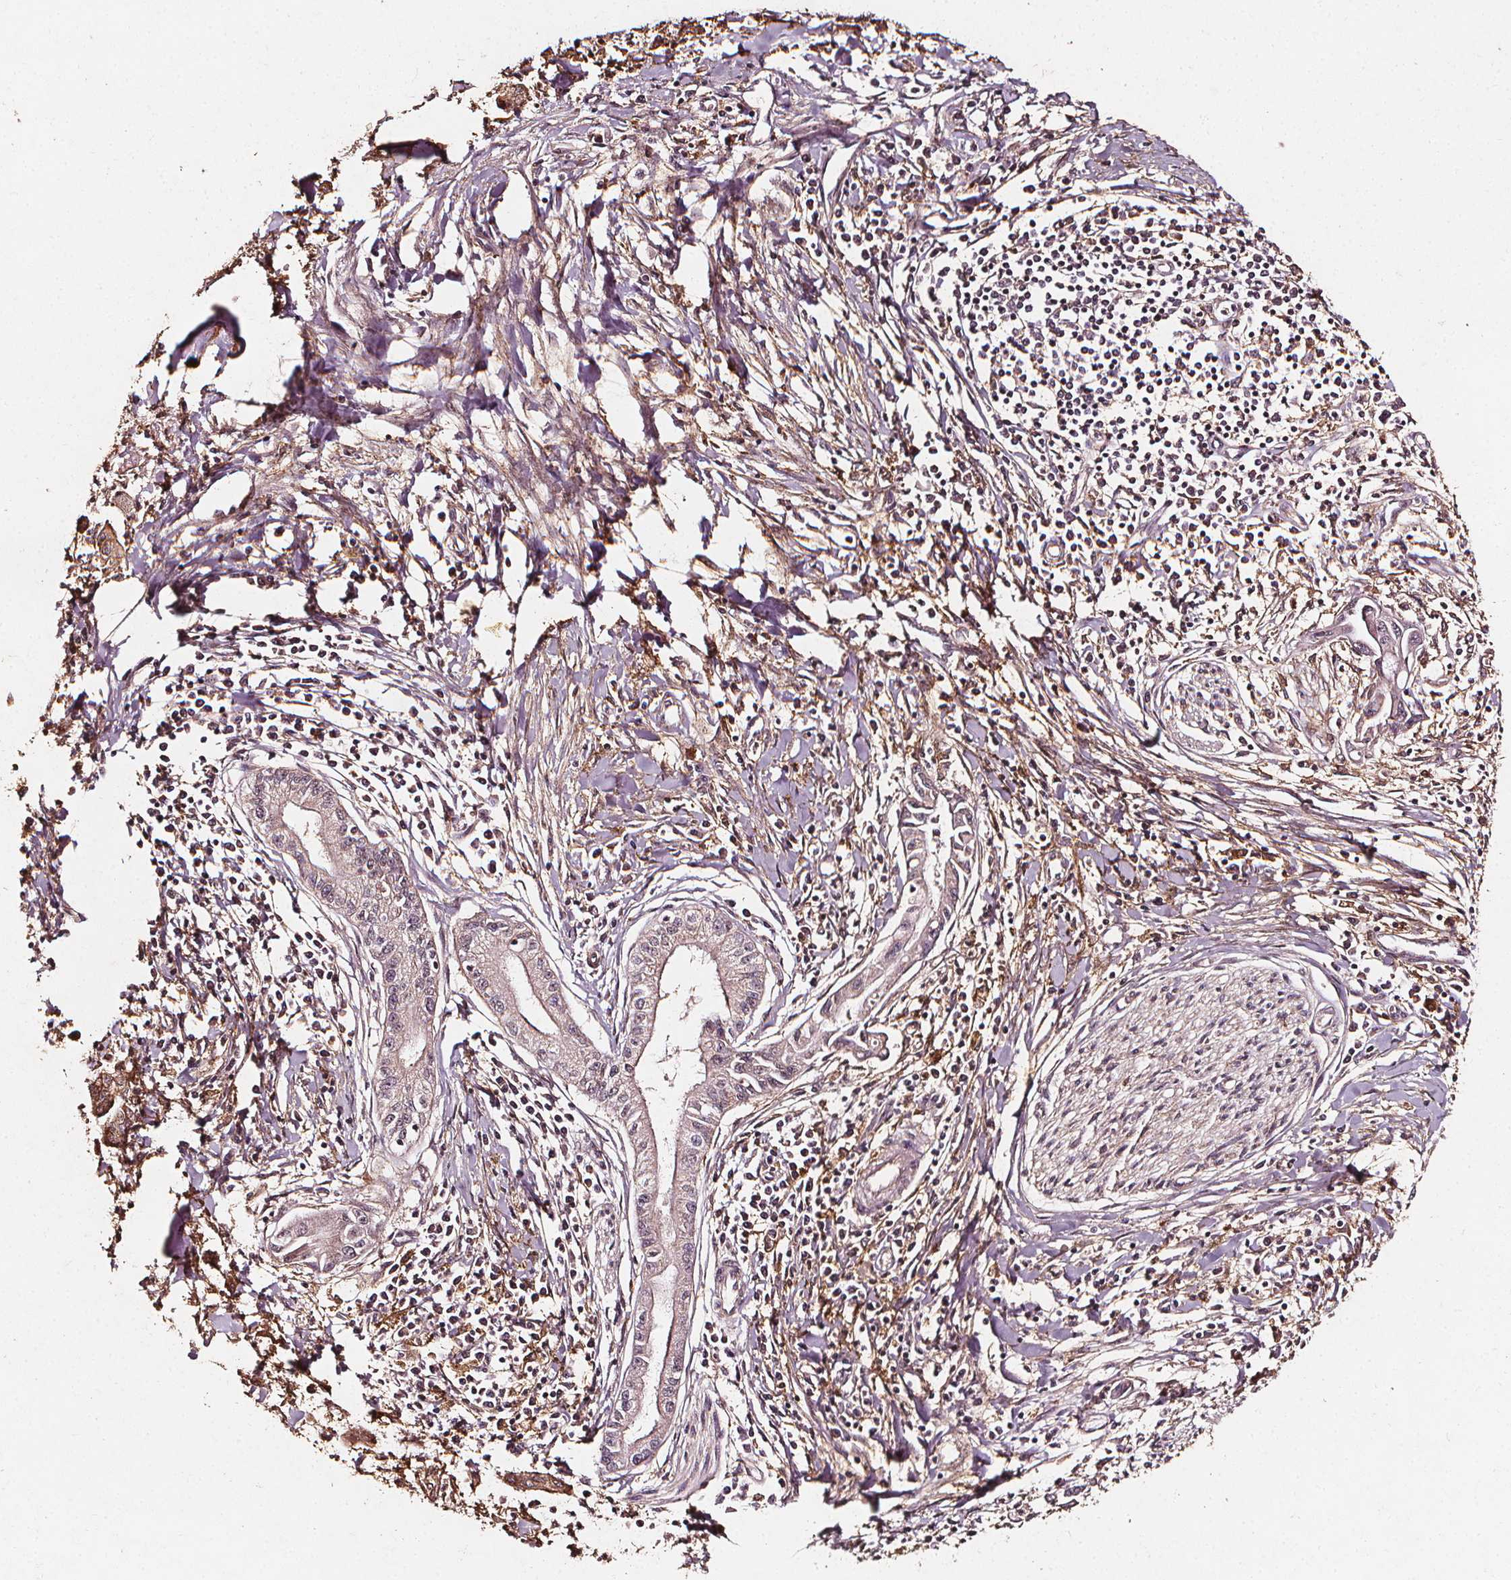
{"staining": {"intensity": "weak", "quantity": "<25%", "location": "cytoplasmic/membranous"}, "tissue": "pancreatic cancer", "cell_type": "Tumor cells", "image_type": "cancer", "snomed": [{"axis": "morphology", "description": "Adenocarcinoma, NOS"}, {"axis": "topography", "description": "Pancreas"}], "caption": "IHC image of human adenocarcinoma (pancreatic) stained for a protein (brown), which exhibits no expression in tumor cells. (Brightfield microscopy of DAB IHC at high magnification).", "gene": "ABCA1", "patient": {"sex": "male", "age": 72}}